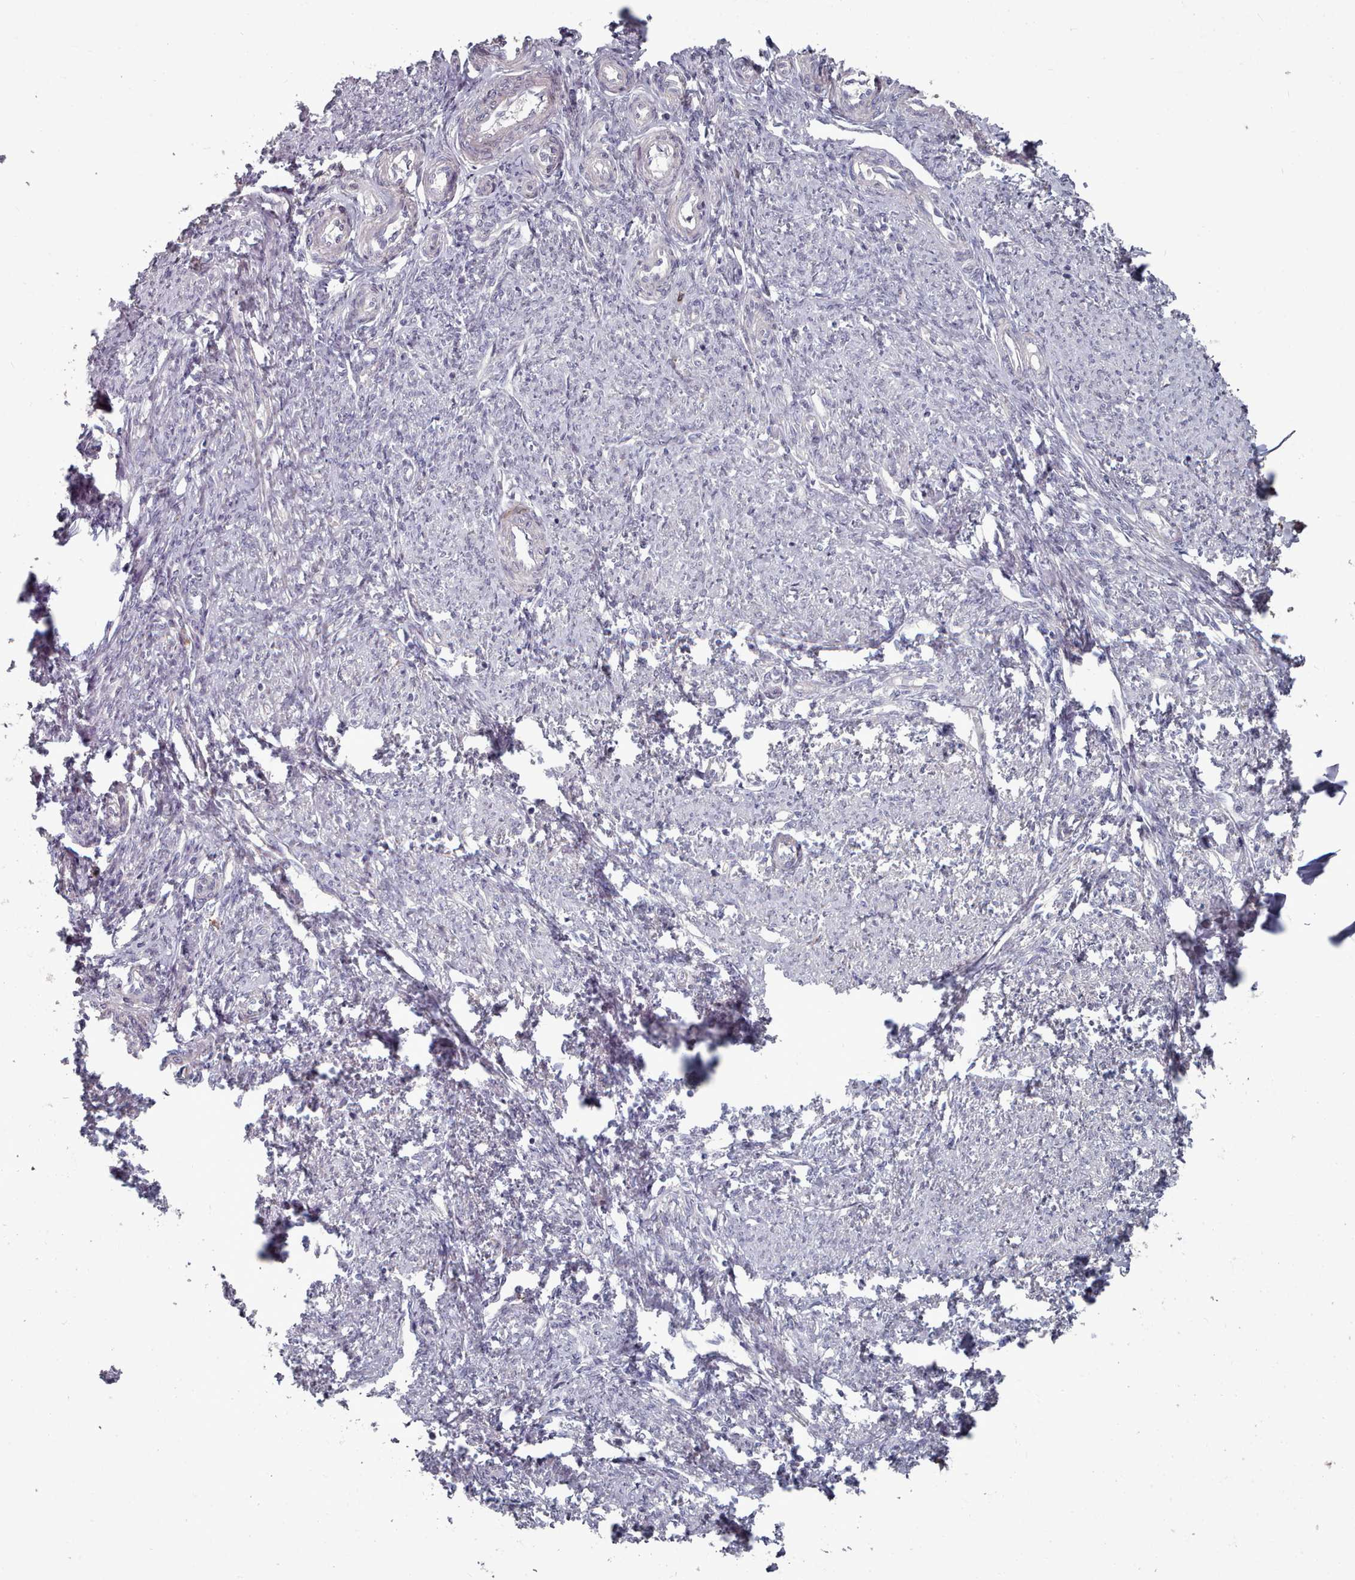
{"staining": {"intensity": "weak", "quantity": "25%-75%", "location": "cytoplasmic/membranous"}, "tissue": "smooth muscle", "cell_type": "Smooth muscle cells", "image_type": "normal", "snomed": [{"axis": "morphology", "description": "Normal tissue, NOS"}, {"axis": "topography", "description": "Smooth muscle"}, {"axis": "topography", "description": "Uterus"}], "caption": "Normal smooth muscle displays weak cytoplasmic/membranous staining in approximately 25%-75% of smooth muscle cells, visualized by immunohistochemistry.", "gene": "COL8A2", "patient": {"sex": "female", "age": 59}}